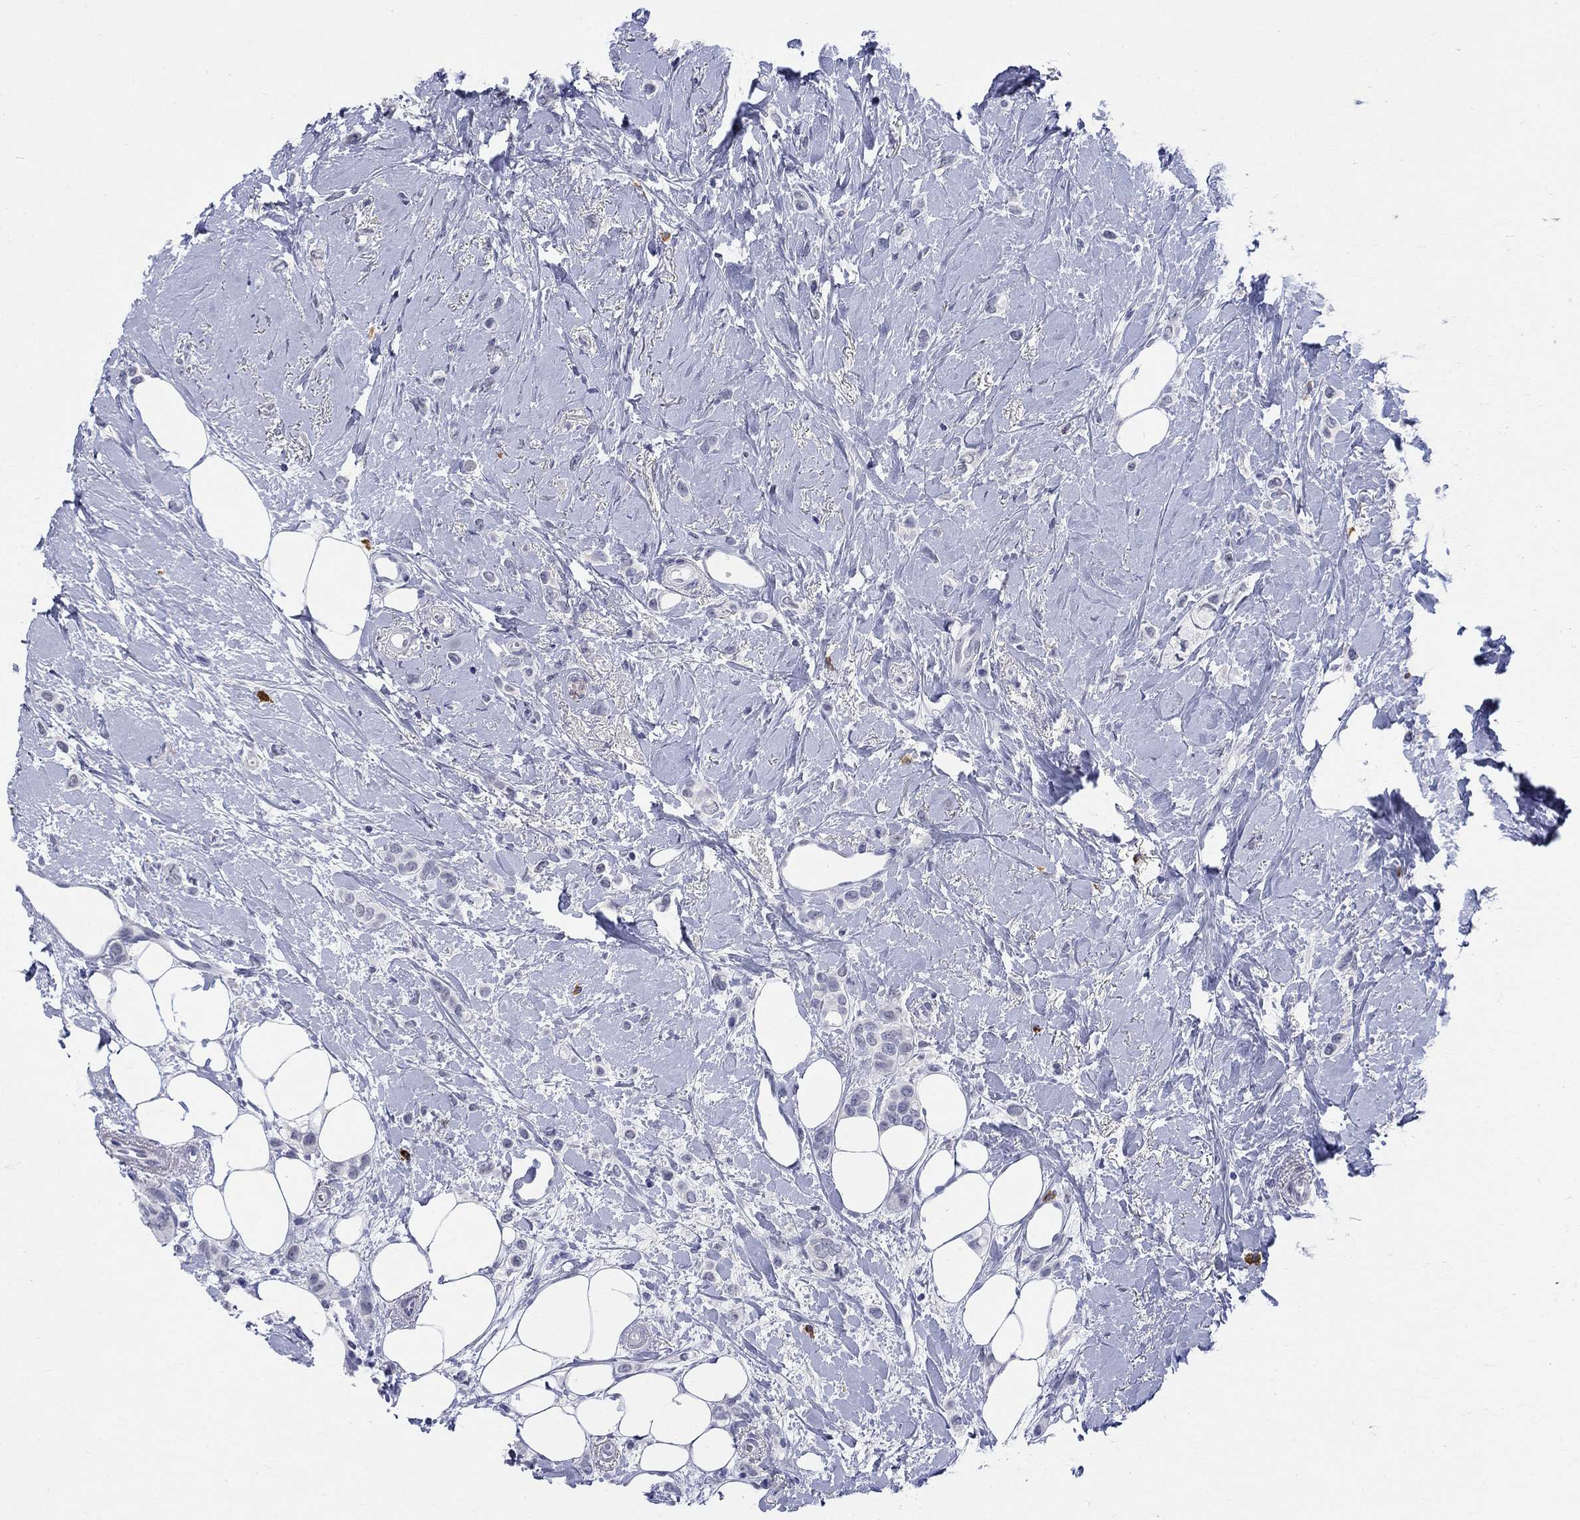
{"staining": {"intensity": "negative", "quantity": "none", "location": "none"}, "tissue": "breast cancer", "cell_type": "Tumor cells", "image_type": "cancer", "snomed": [{"axis": "morphology", "description": "Lobular carcinoma"}, {"axis": "topography", "description": "Breast"}], "caption": "High power microscopy photomicrograph of an immunohistochemistry (IHC) image of lobular carcinoma (breast), revealing no significant expression in tumor cells. Nuclei are stained in blue.", "gene": "ECEL1", "patient": {"sex": "female", "age": 66}}